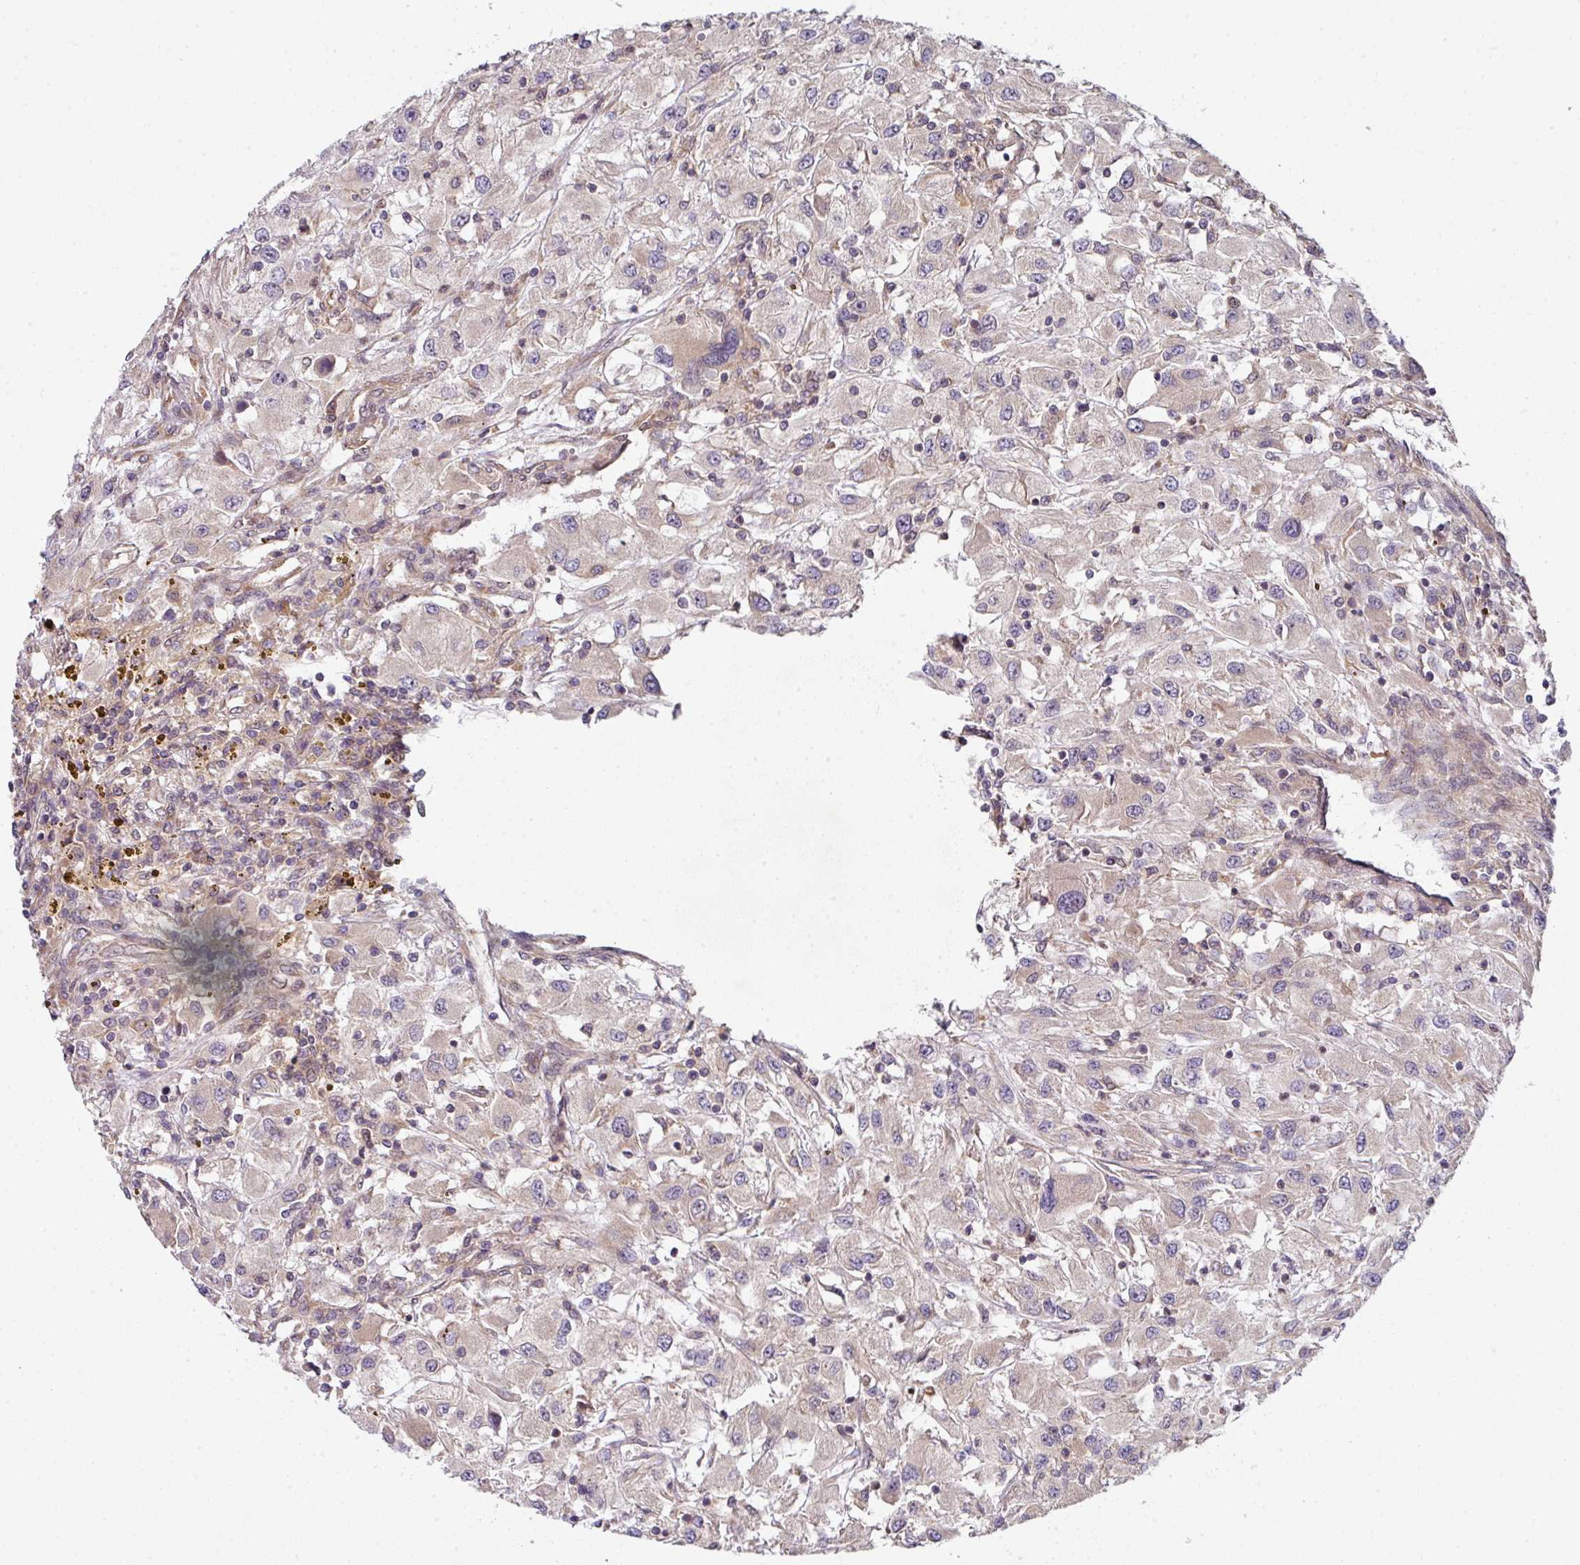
{"staining": {"intensity": "weak", "quantity": "25%-75%", "location": "cytoplasmic/membranous"}, "tissue": "renal cancer", "cell_type": "Tumor cells", "image_type": "cancer", "snomed": [{"axis": "morphology", "description": "Adenocarcinoma, NOS"}, {"axis": "topography", "description": "Kidney"}], "caption": "A low amount of weak cytoplasmic/membranous expression is identified in approximately 25%-75% of tumor cells in adenocarcinoma (renal) tissue.", "gene": "CAMLG", "patient": {"sex": "female", "age": 67}}